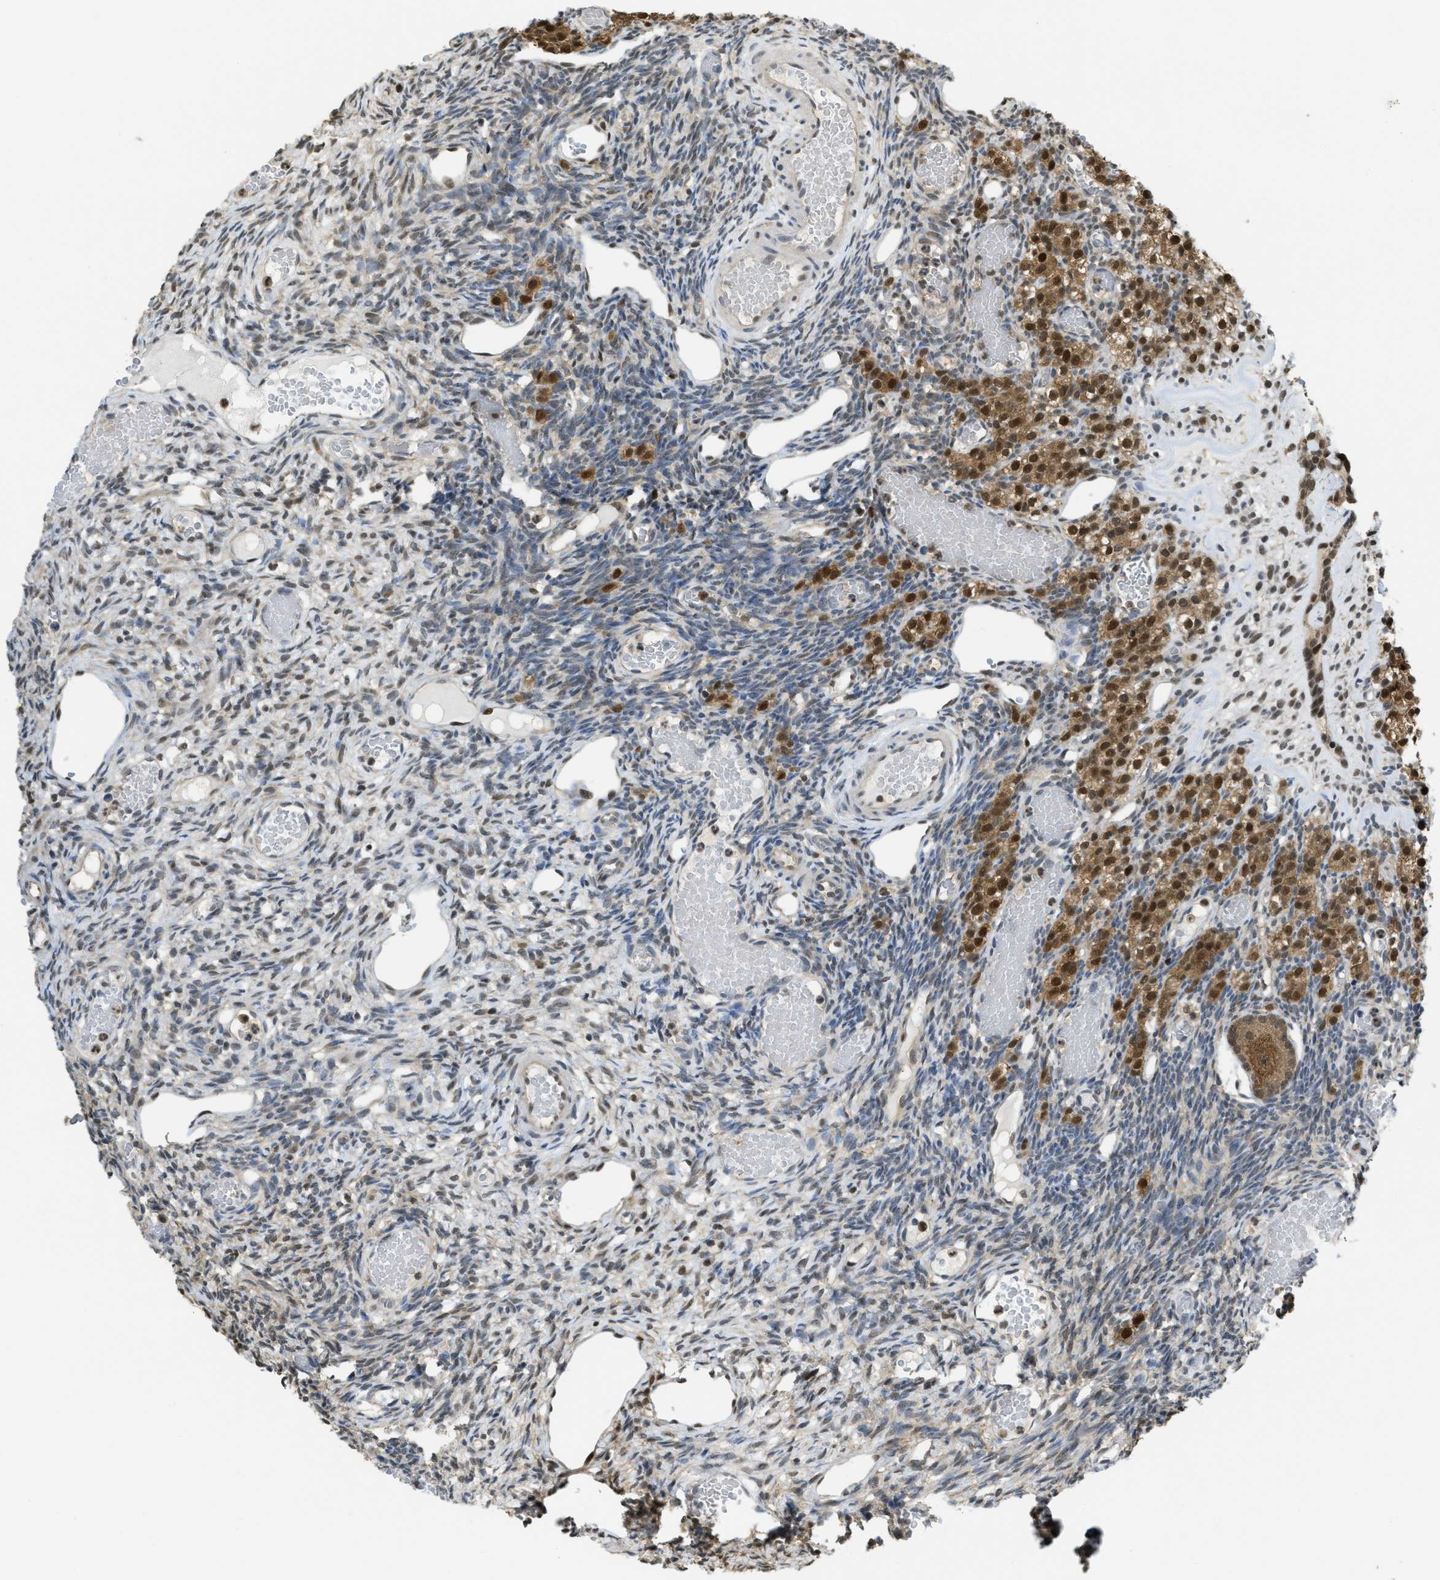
{"staining": {"intensity": "weak", "quantity": "25%-75%", "location": "cytoplasmic/membranous,nuclear"}, "tissue": "ovary", "cell_type": "Ovarian stroma cells", "image_type": "normal", "snomed": [{"axis": "morphology", "description": "Normal tissue, NOS"}, {"axis": "topography", "description": "Ovary"}], "caption": "Ovary stained with DAB (3,3'-diaminobenzidine) IHC exhibits low levels of weak cytoplasmic/membranous,nuclear staining in approximately 25%-75% of ovarian stroma cells.", "gene": "PSMC5", "patient": {"sex": "female", "age": 33}}